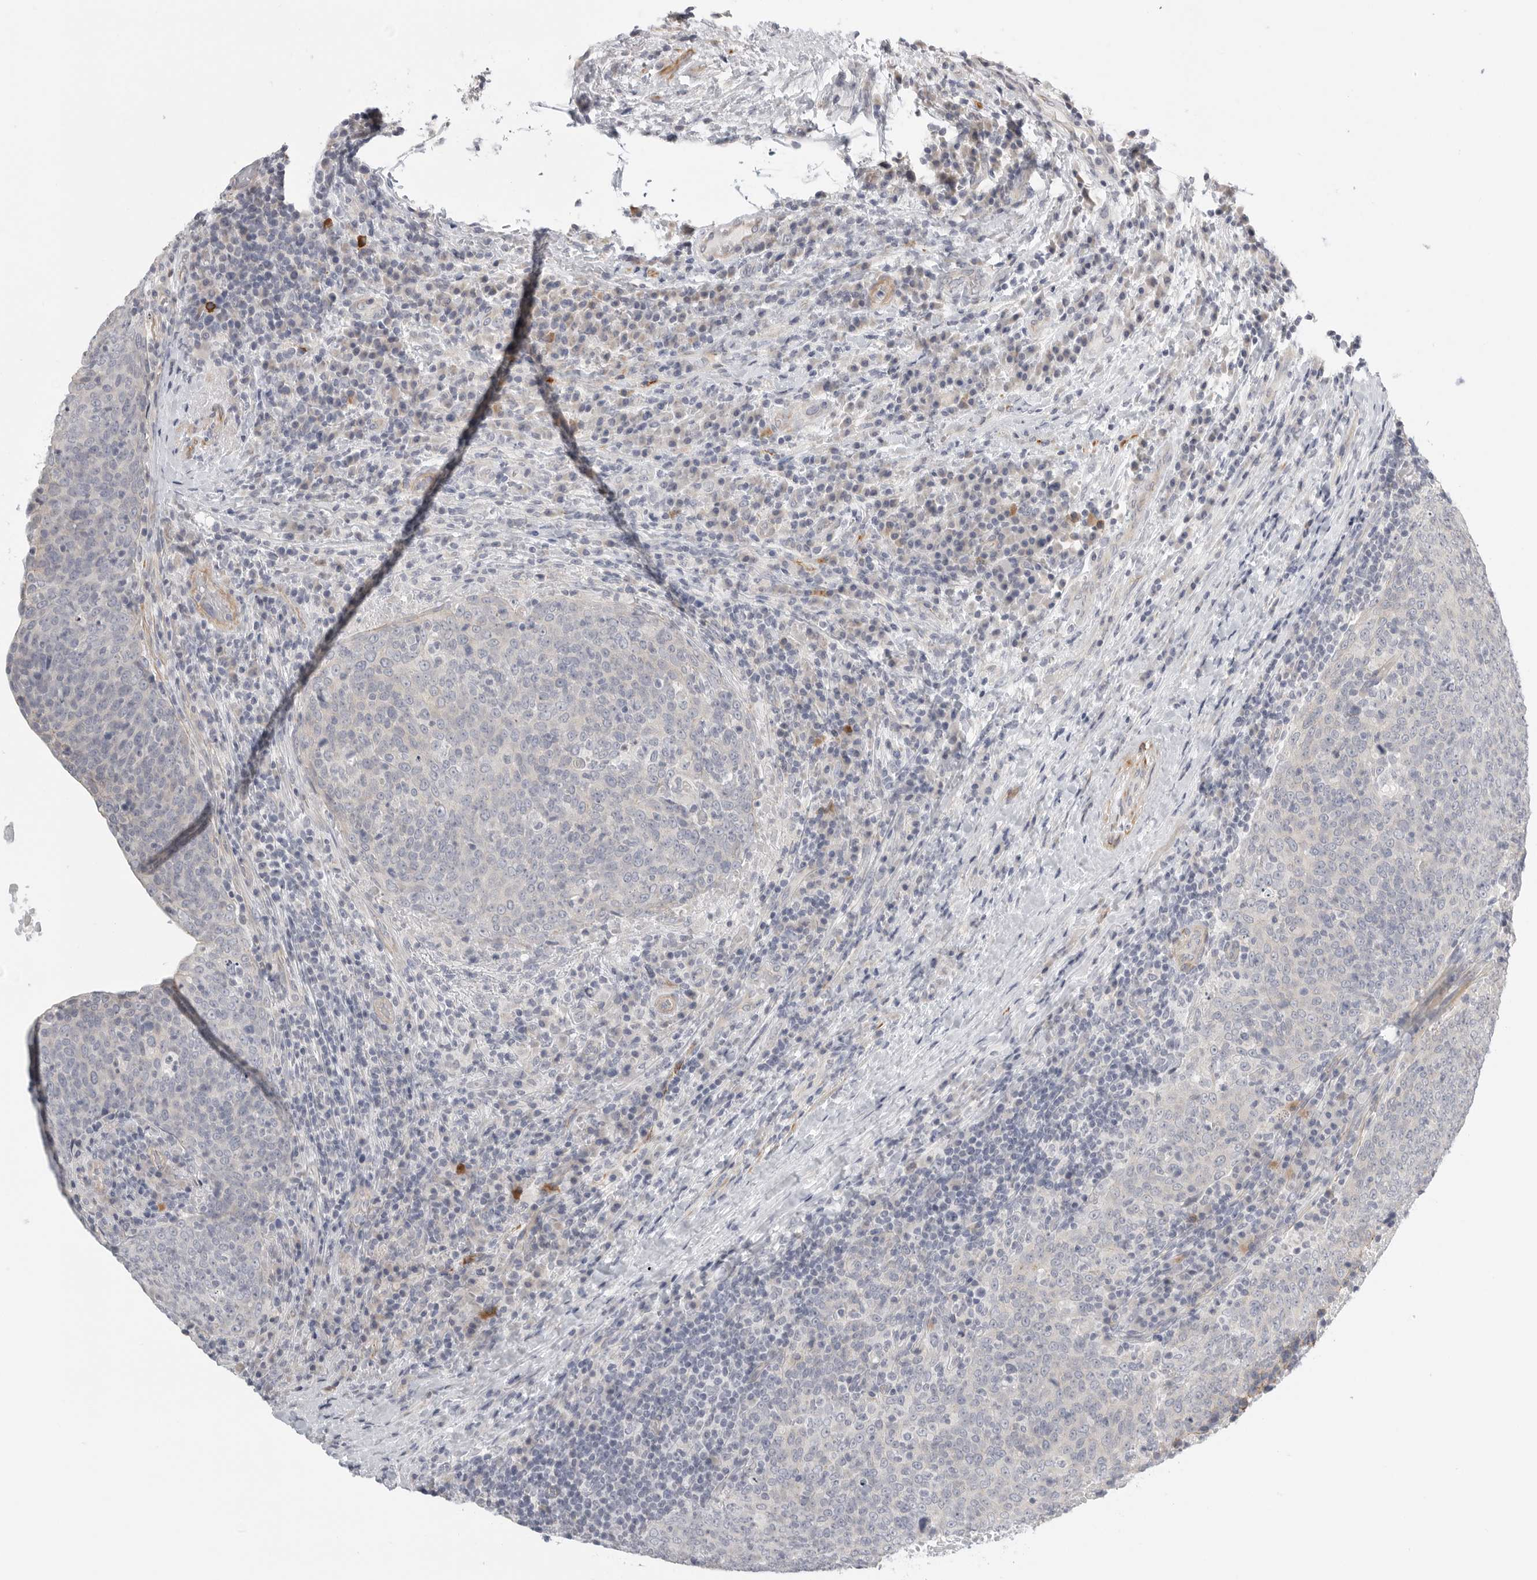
{"staining": {"intensity": "negative", "quantity": "none", "location": "none"}, "tissue": "head and neck cancer", "cell_type": "Tumor cells", "image_type": "cancer", "snomed": [{"axis": "morphology", "description": "Squamous cell carcinoma, NOS"}, {"axis": "morphology", "description": "Squamous cell carcinoma, metastatic, NOS"}, {"axis": "topography", "description": "Lymph node"}, {"axis": "topography", "description": "Head-Neck"}], "caption": "Tumor cells are negative for protein expression in human head and neck cancer (squamous cell carcinoma). (Stains: DAB (3,3'-diaminobenzidine) IHC with hematoxylin counter stain, Microscopy: brightfield microscopy at high magnification).", "gene": "STAB2", "patient": {"sex": "male", "age": 62}}